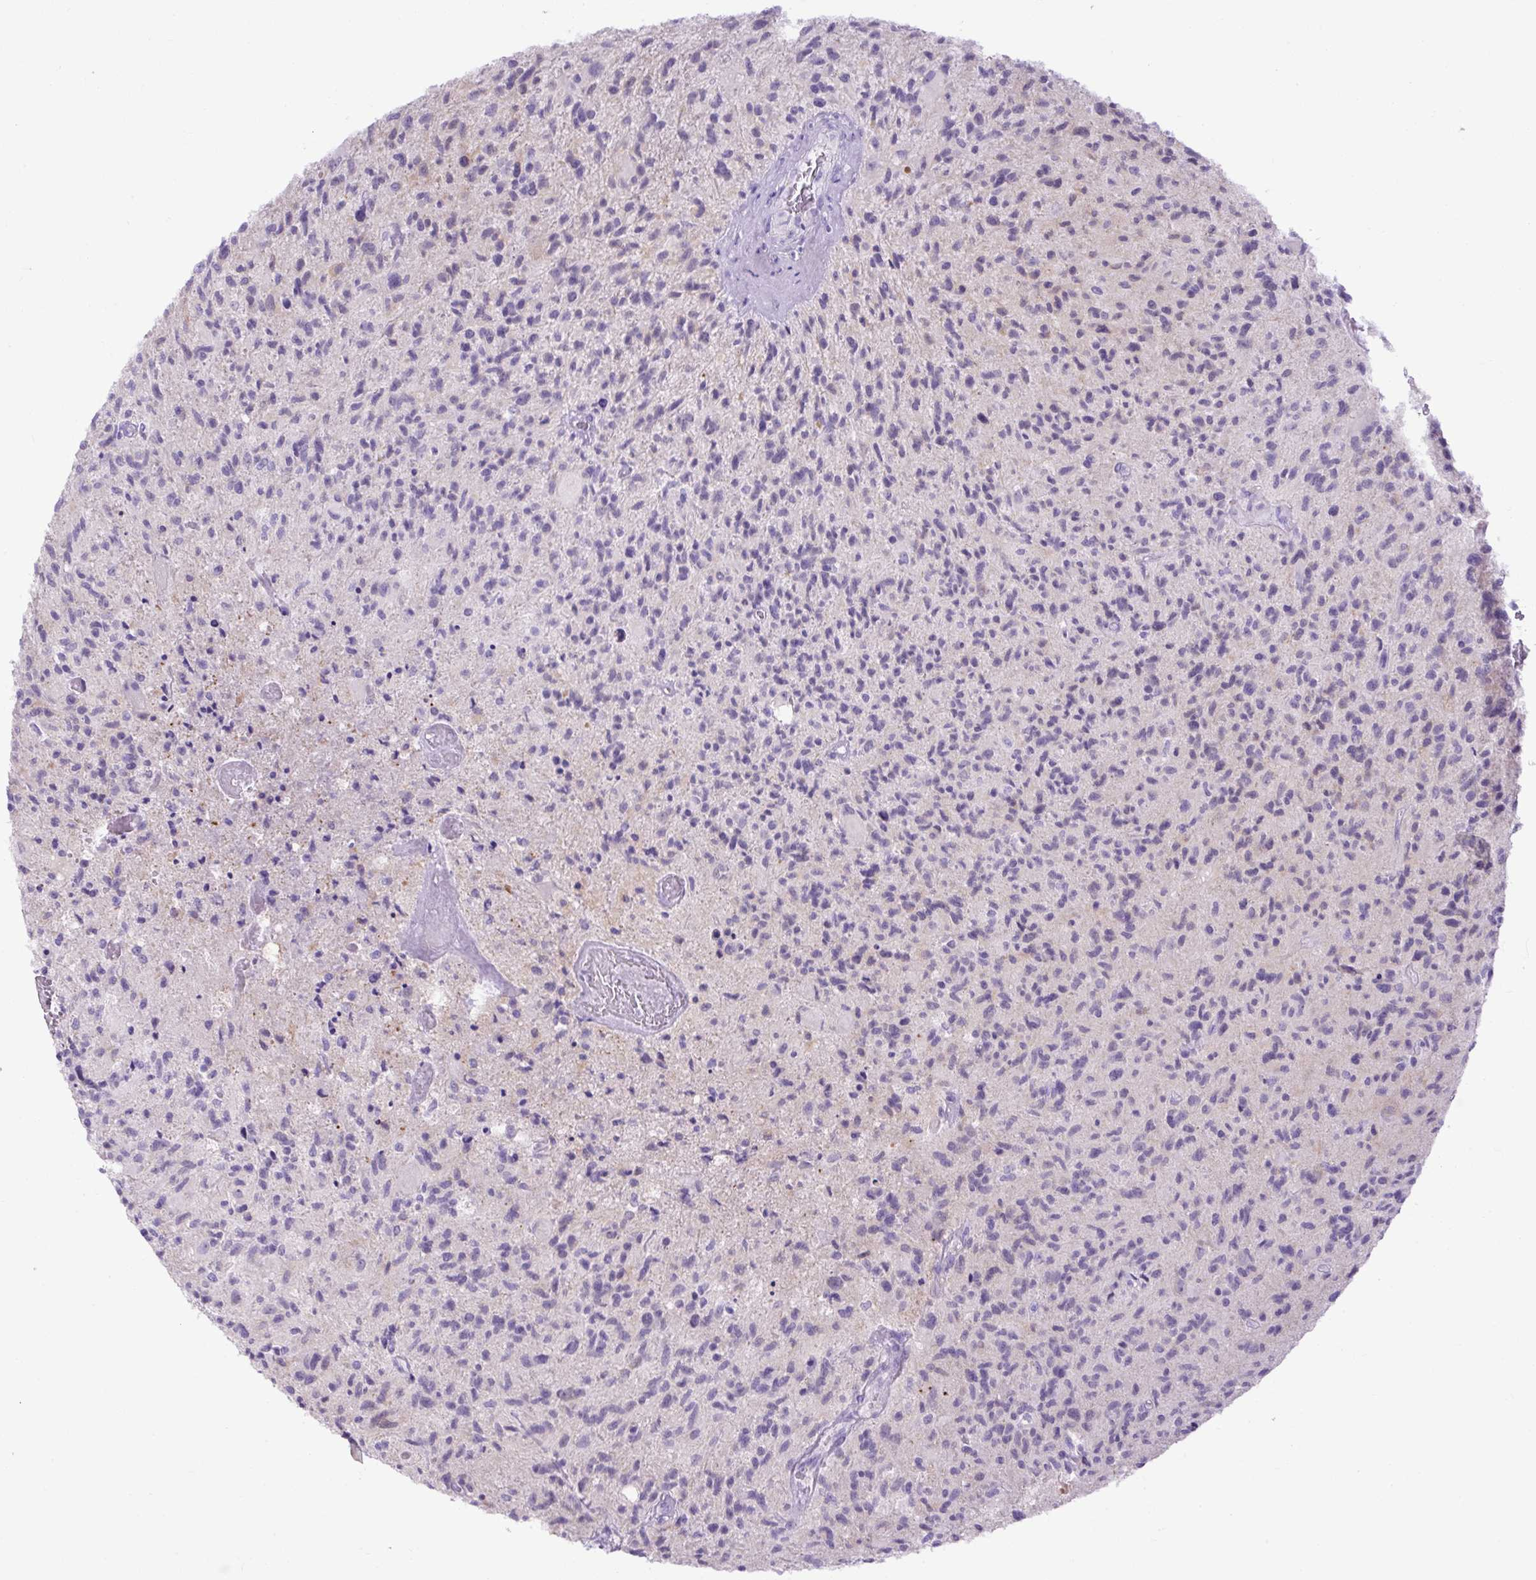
{"staining": {"intensity": "negative", "quantity": "none", "location": "none"}, "tissue": "glioma", "cell_type": "Tumor cells", "image_type": "cancer", "snomed": [{"axis": "morphology", "description": "Glioma, malignant, High grade"}, {"axis": "topography", "description": "Brain"}], "caption": "Protein analysis of glioma displays no significant expression in tumor cells. (Brightfield microscopy of DAB immunohistochemistry at high magnification).", "gene": "SPTBN5", "patient": {"sex": "female", "age": 70}}